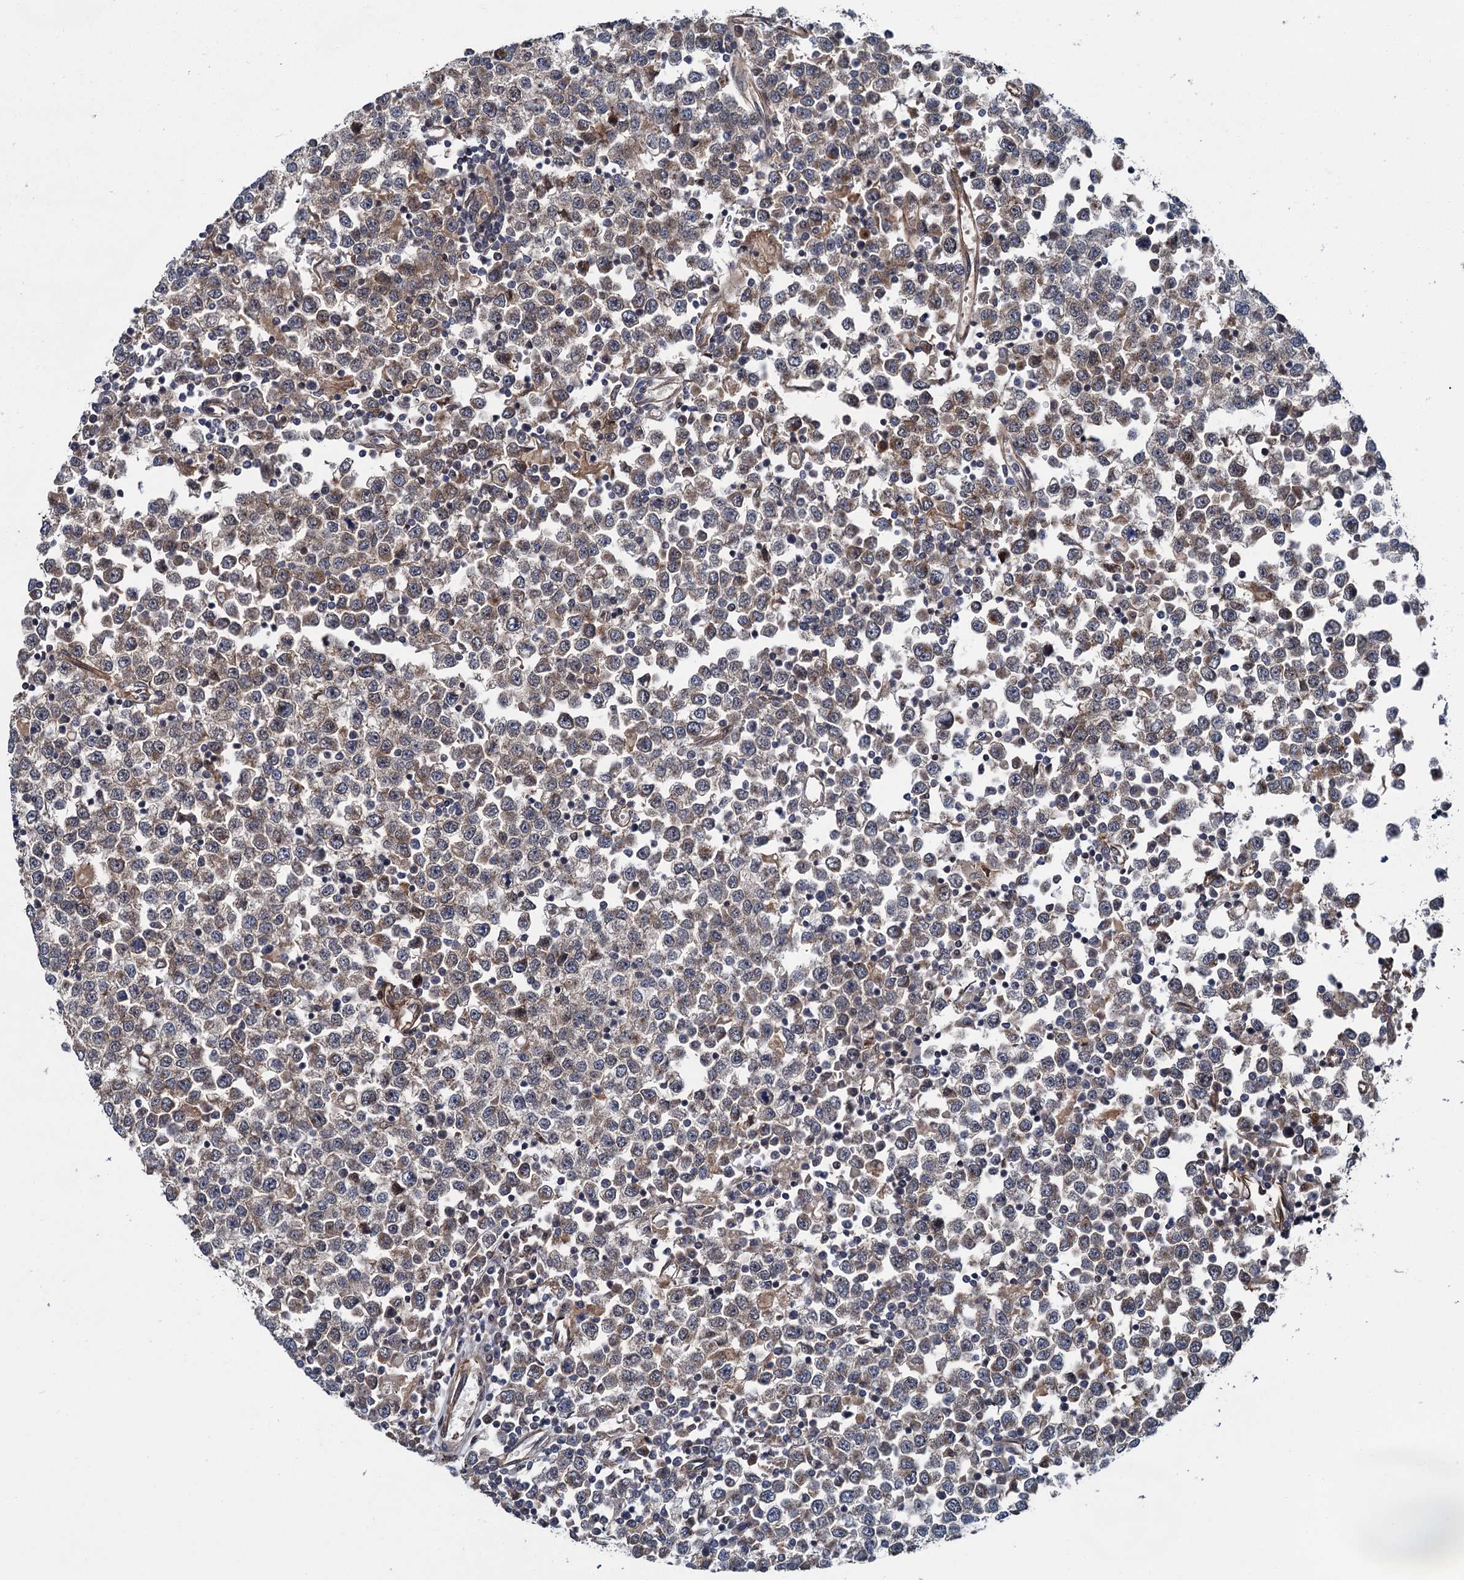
{"staining": {"intensity": "weak", "quantity": ">75%", "location": "cytoplasmic/membranous"}, "tissue": "testis cancer", "cell_type": "Tumor cells", "image_type": "cancer", "snomed": [{"axis": "morphology", "description": "Seminoma, NOS"}, {"axis": "topography", "description": "Testis"}], "caption": "DAB (3,3'-diaminobenzidine) immunohistochemical staining of human testis cancer (seminoma) exhibits weak cytoplasmic/membranous protein staining in approximately >75% of tumor cells.", "gene": "ZFYVE19", "patient": {"sex": "male", "age": 65}}